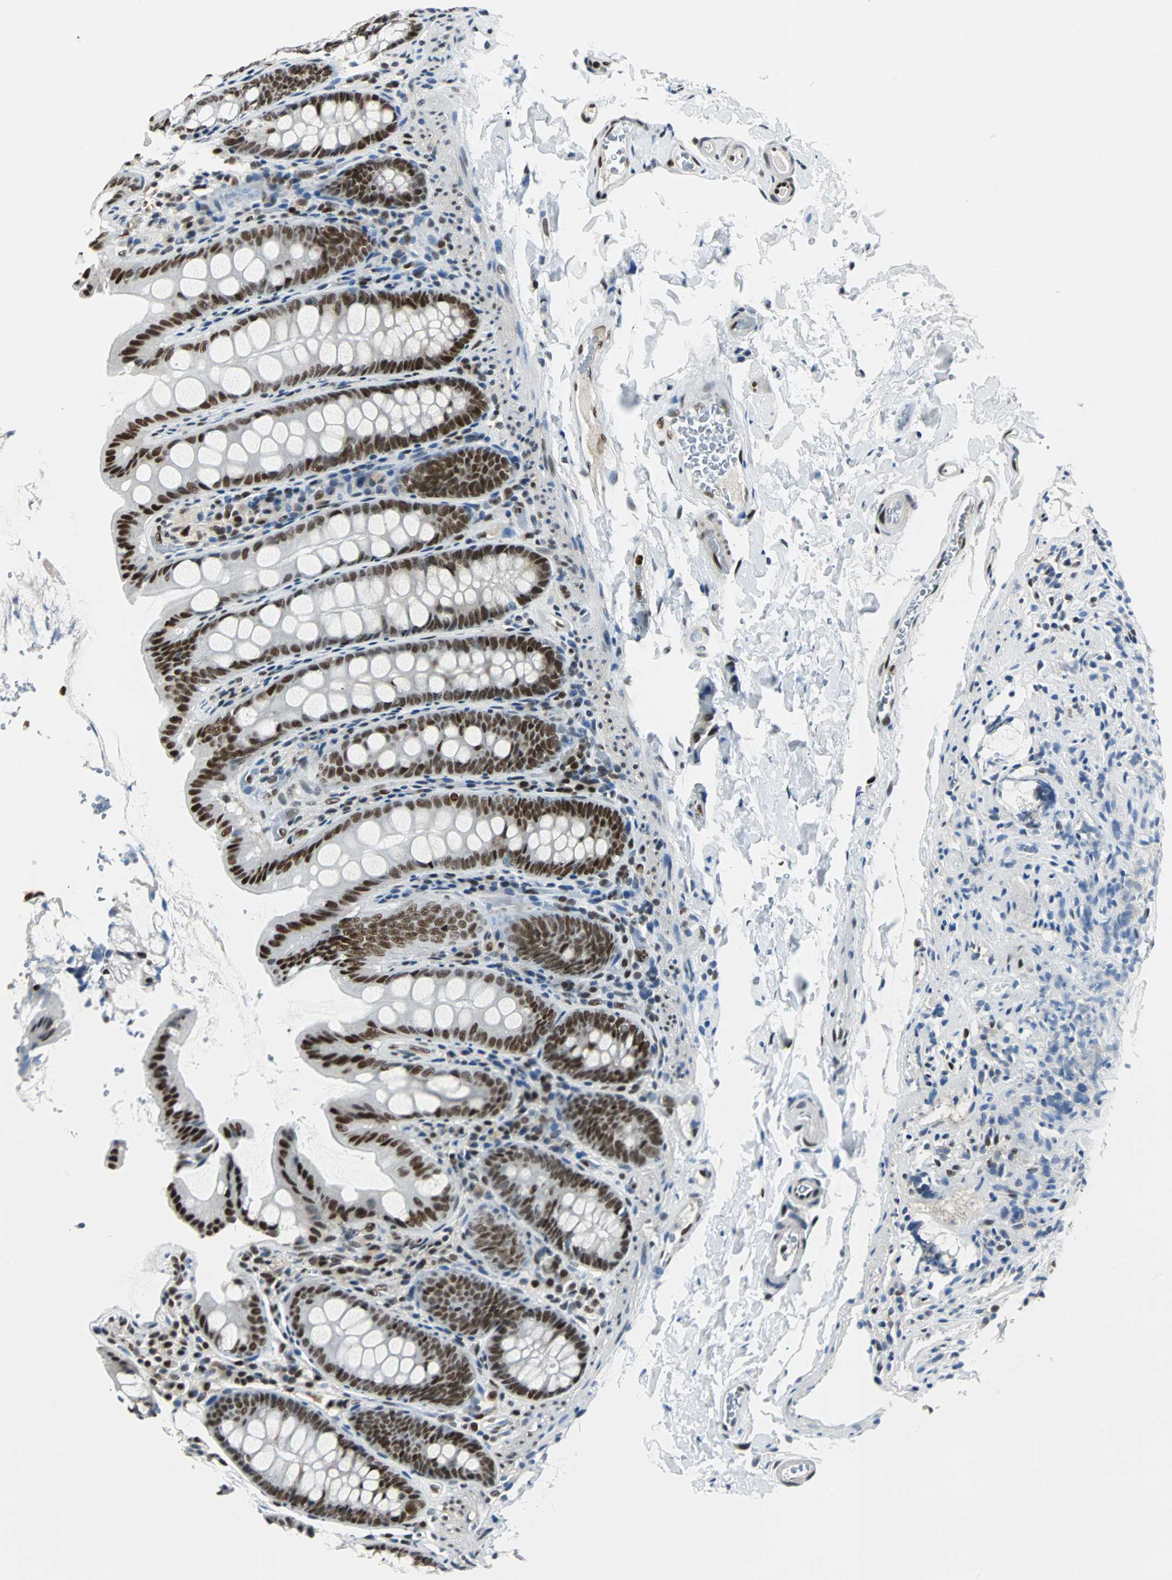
{"staining": {"intensity": "strong", "quantity": "25%-75%", "location": "nuclear"}, "tissue": "colon", "cell_type": "Endothelial cells", "image_type": "normal", "snomed": [{"axis": "morphology", "description": "Normal tissue, NOS"}, {"axis": "topography", "description": "Colon"}], "caption": "Protein staining shows strong nuclear positivity in about 25%-75% of endothelial cells in normal colon.", "gene": "XRCC4", "patient": {"sex": "female", "age": 61}}